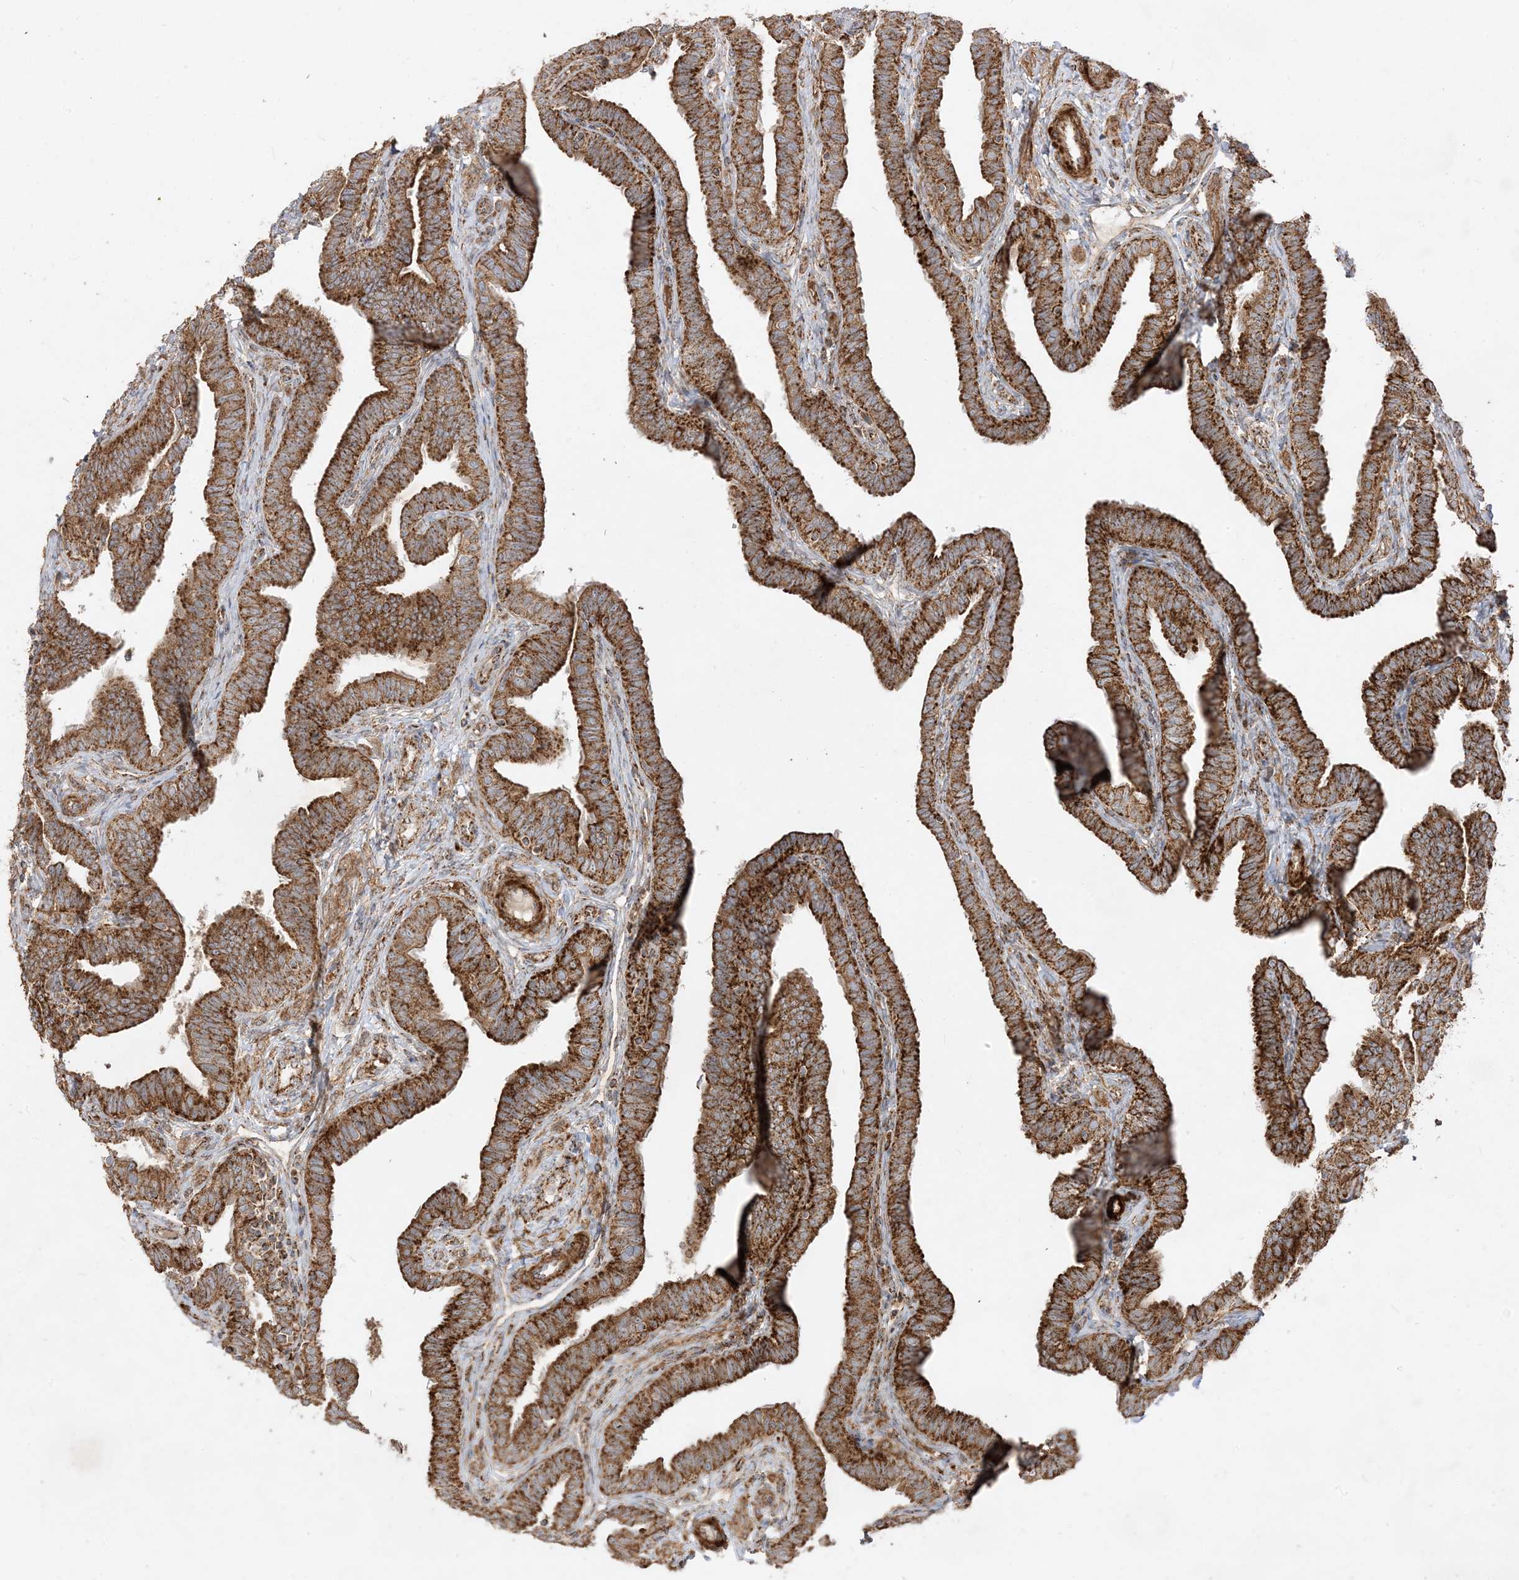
{"staining": {"intensity": "strong", "quantity": ">75%", "location": "cytoplasmic/membranous"}, "tissue": "fallopian tube", "cell_type": "Glandular cells", "image_type": "normal", "snomed": [{"axis": "morphology", "description": "Normal tissue, NOS"}, {"axis": "topography", "description": "Fallopian tube"}], "caption": "Glandular cells display high levels of strong cytoplasmic/membranous staining in about >75% of cells in benign human fallopian tube. Ihc stains the protein of interest in brown and the nuclei are stained blue.", "gene": "AARS2", "patient": {"sex": "female", "age": 39}}